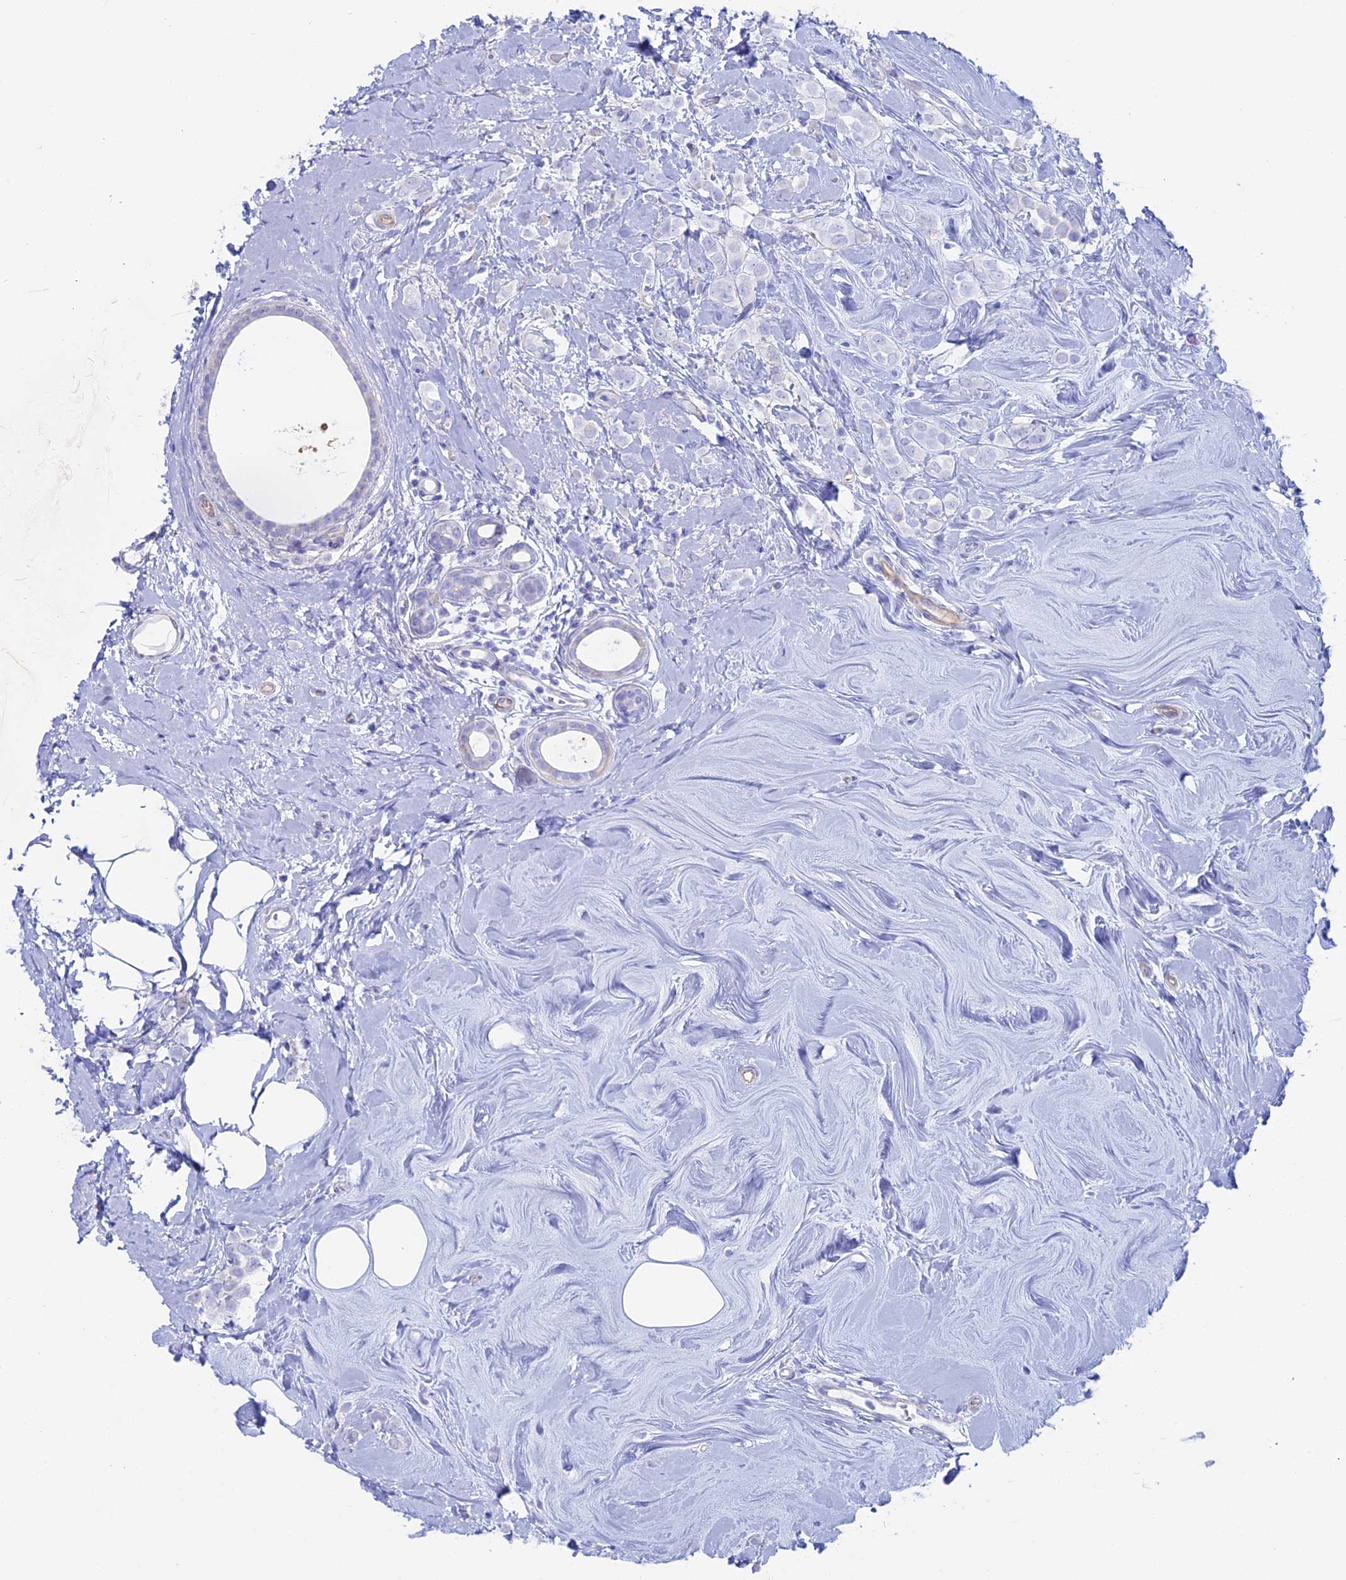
{"staining": {"intensity": "negative", "quantity": "none", "location": "none"}, "tissue": "breast cancer", "cell_type": "Tumor cells", "image_type": "cancer", "snomed": [{"axis": "morphology", "description": "Lobular carcinoma"}, {"axis": "topography", "description": "Breast"}], "caption": "The micrograph displays no significant staining in tumor cells of lobular carcinoma (breast). (Immunohistochemistry, brightfield microscopy, high magnification).", "gene": "OR2AE1", "patient": {"sex": "female", "age": 47}}